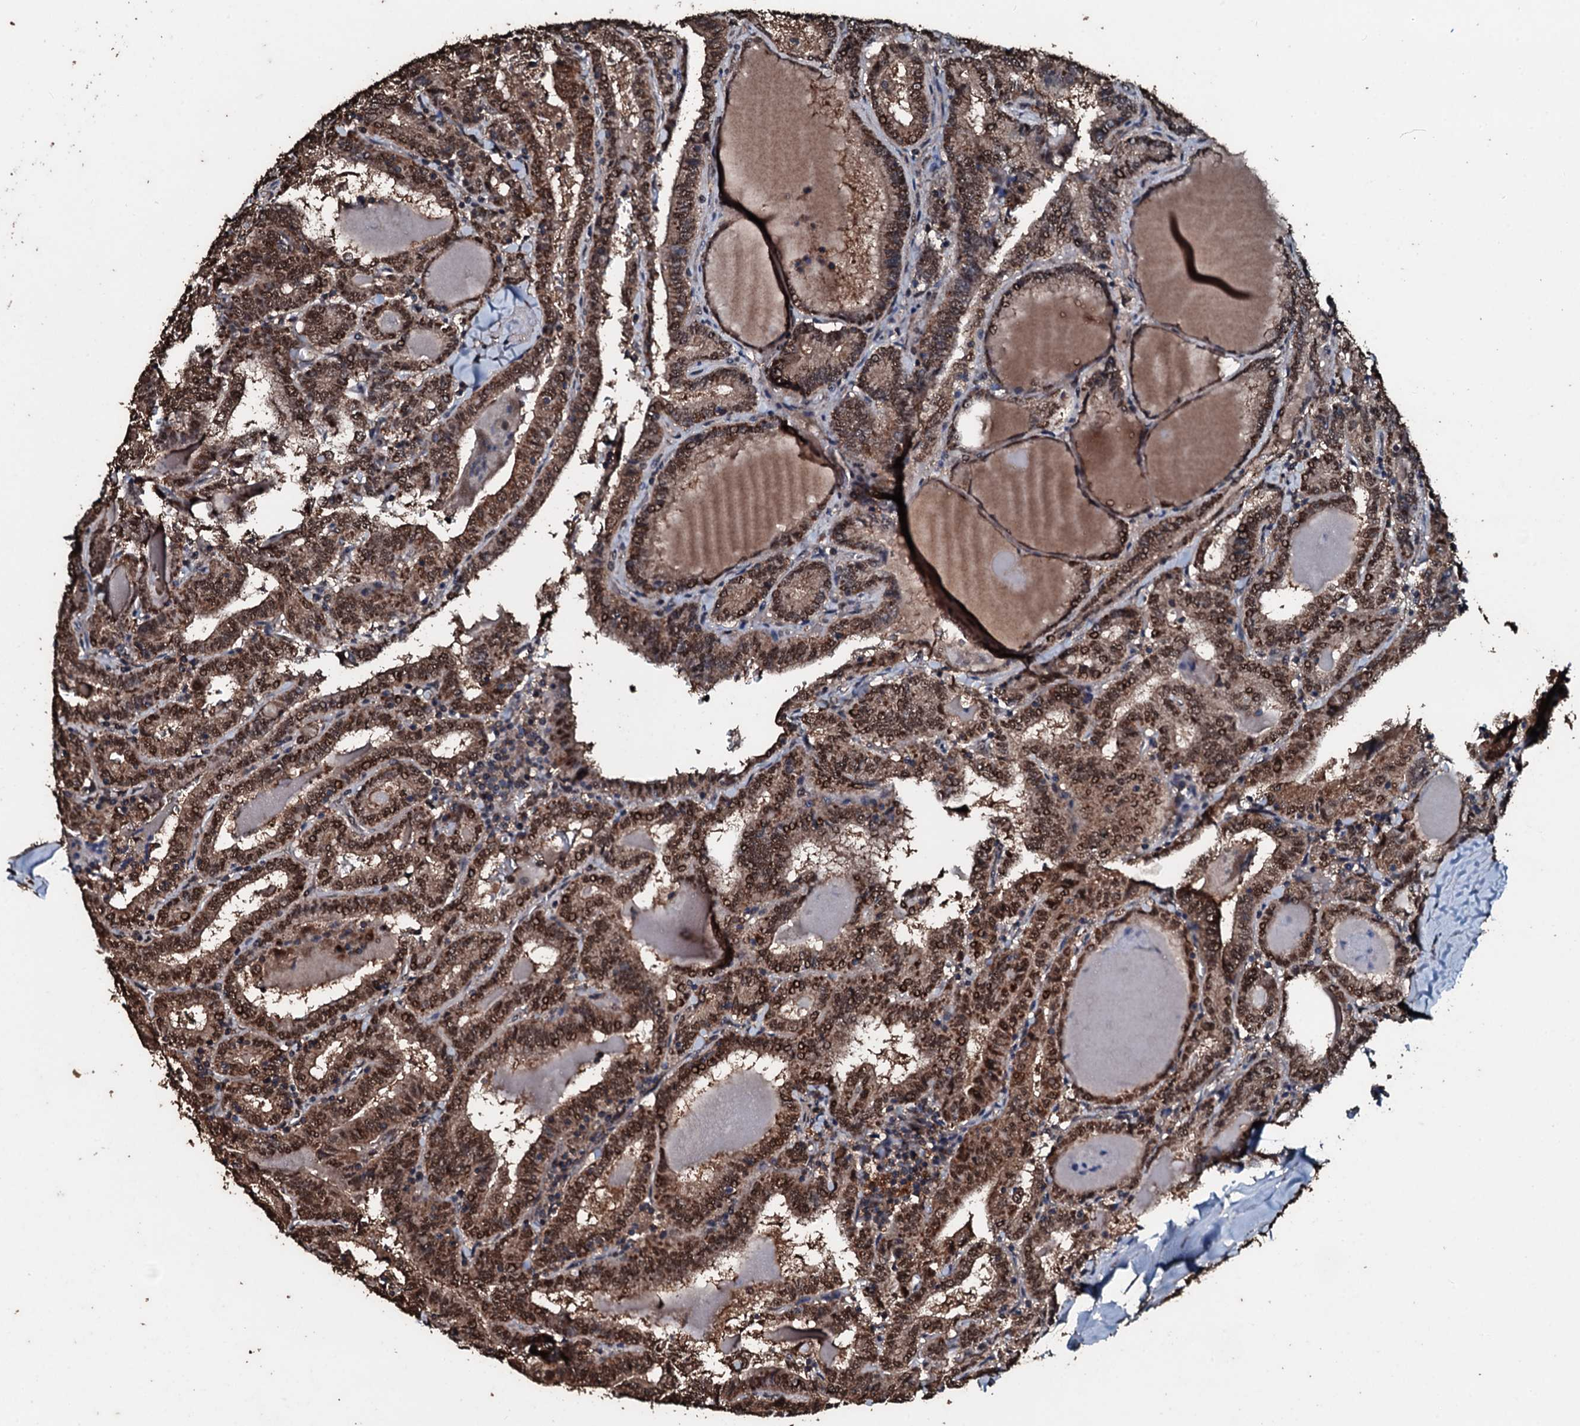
{"staining": {"intensity": "moderate", "quantity": ">75%", "location": "cytoplasmic/membranous,nuclear"}, "tissue": "thyroid cancer", "cell_type": "Tumor cells", "image_type": "cancer", "snomed": [{"axis": "morphology", "description": "Papillary adenocarcinoma, NOS"}, {"axis": "topography", "description": "Thyroid gland"}], "caption": "A medium amount of moderate cytoplasmic/membranous and nuclear positivity is present in approximately >75% of tumor cells in thyroid cancer (papillary adenocarcinoma) tissue.", "gene": "FAAP24", "patient": {"sex": "female", "age": 72}}